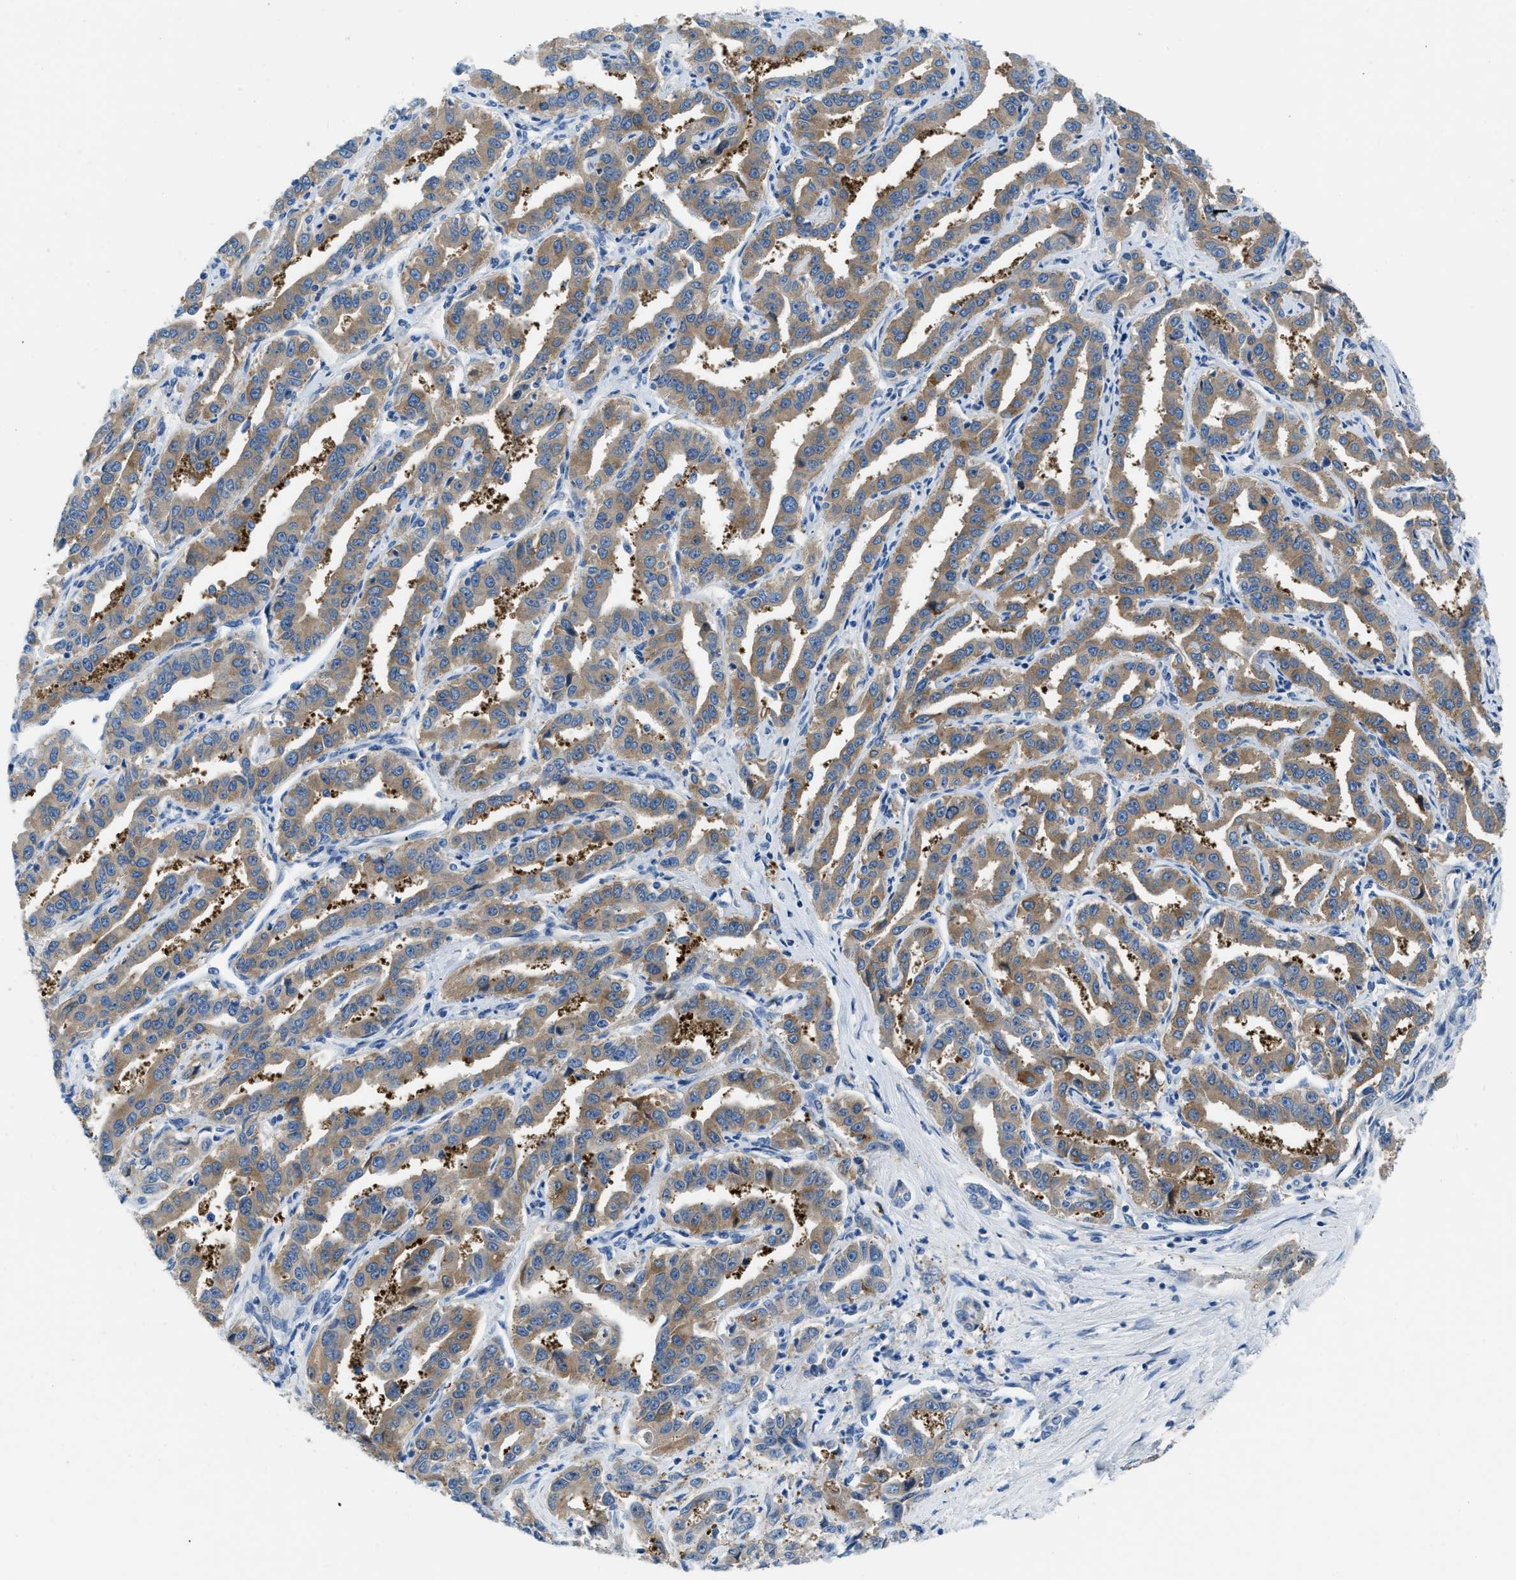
{"staining": {"intensity": "weak", "quantity": ">75%", "location": "cytoplasmic/membranous"}, "tissue": "liver cancer", "cell_type": "Tumor cells", "image_type": "cancer", "snomed": [{"axis": "morphology", "description": "Cholangiocarcinoma"}, {"axis": "topography", "description": "Liver"}], "caption": "Protein analysis of liver cholangiocarcinoma tissue shows weak cytoplasmic/membranous staining in about >75% of tumor cells.", "gene": "PFKP", "patient": {"sex": "male", "age": 59}}